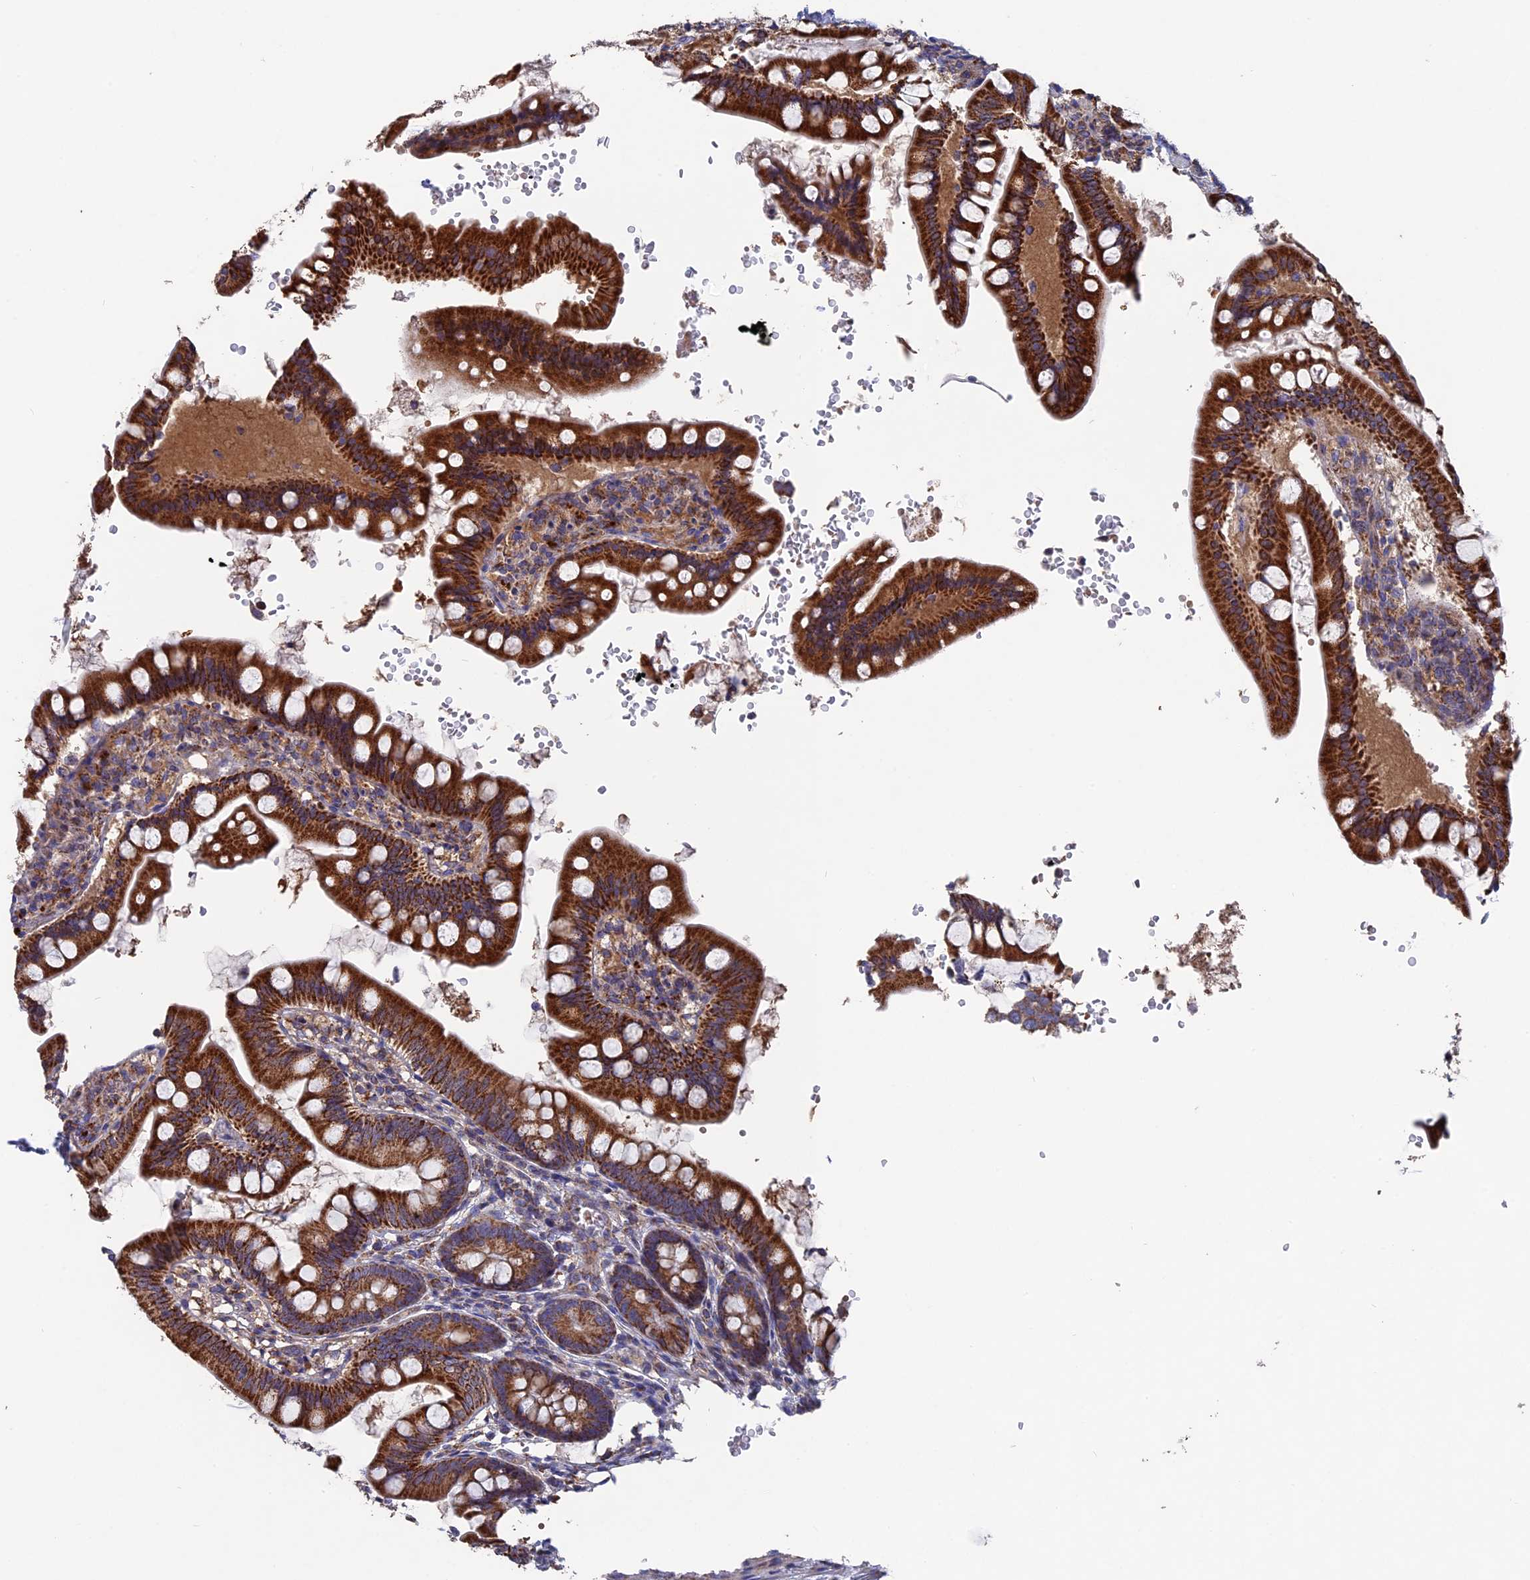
{"staining": {"intensity": "strong", "quantity": ">75%", "location": "cytoplasmic/membranous"}, "tissue": "small intestine", "cell_type": "Glandular cells", "image_type": "normal", "snomed": [{"axis": "morphology", "description": "Normal tissue, NOS"}, {"axis": "topography", "description": "Small intestine"}], "caption": "Immunohistochemistry image of benign human small intestine stained for a protein (brown), which displays high levels of strong cytoplasmic/membranous positivity in about >75% of glandular cells.", "gene": "TGFA", "patient": {"sex": "male", "age": 7}}